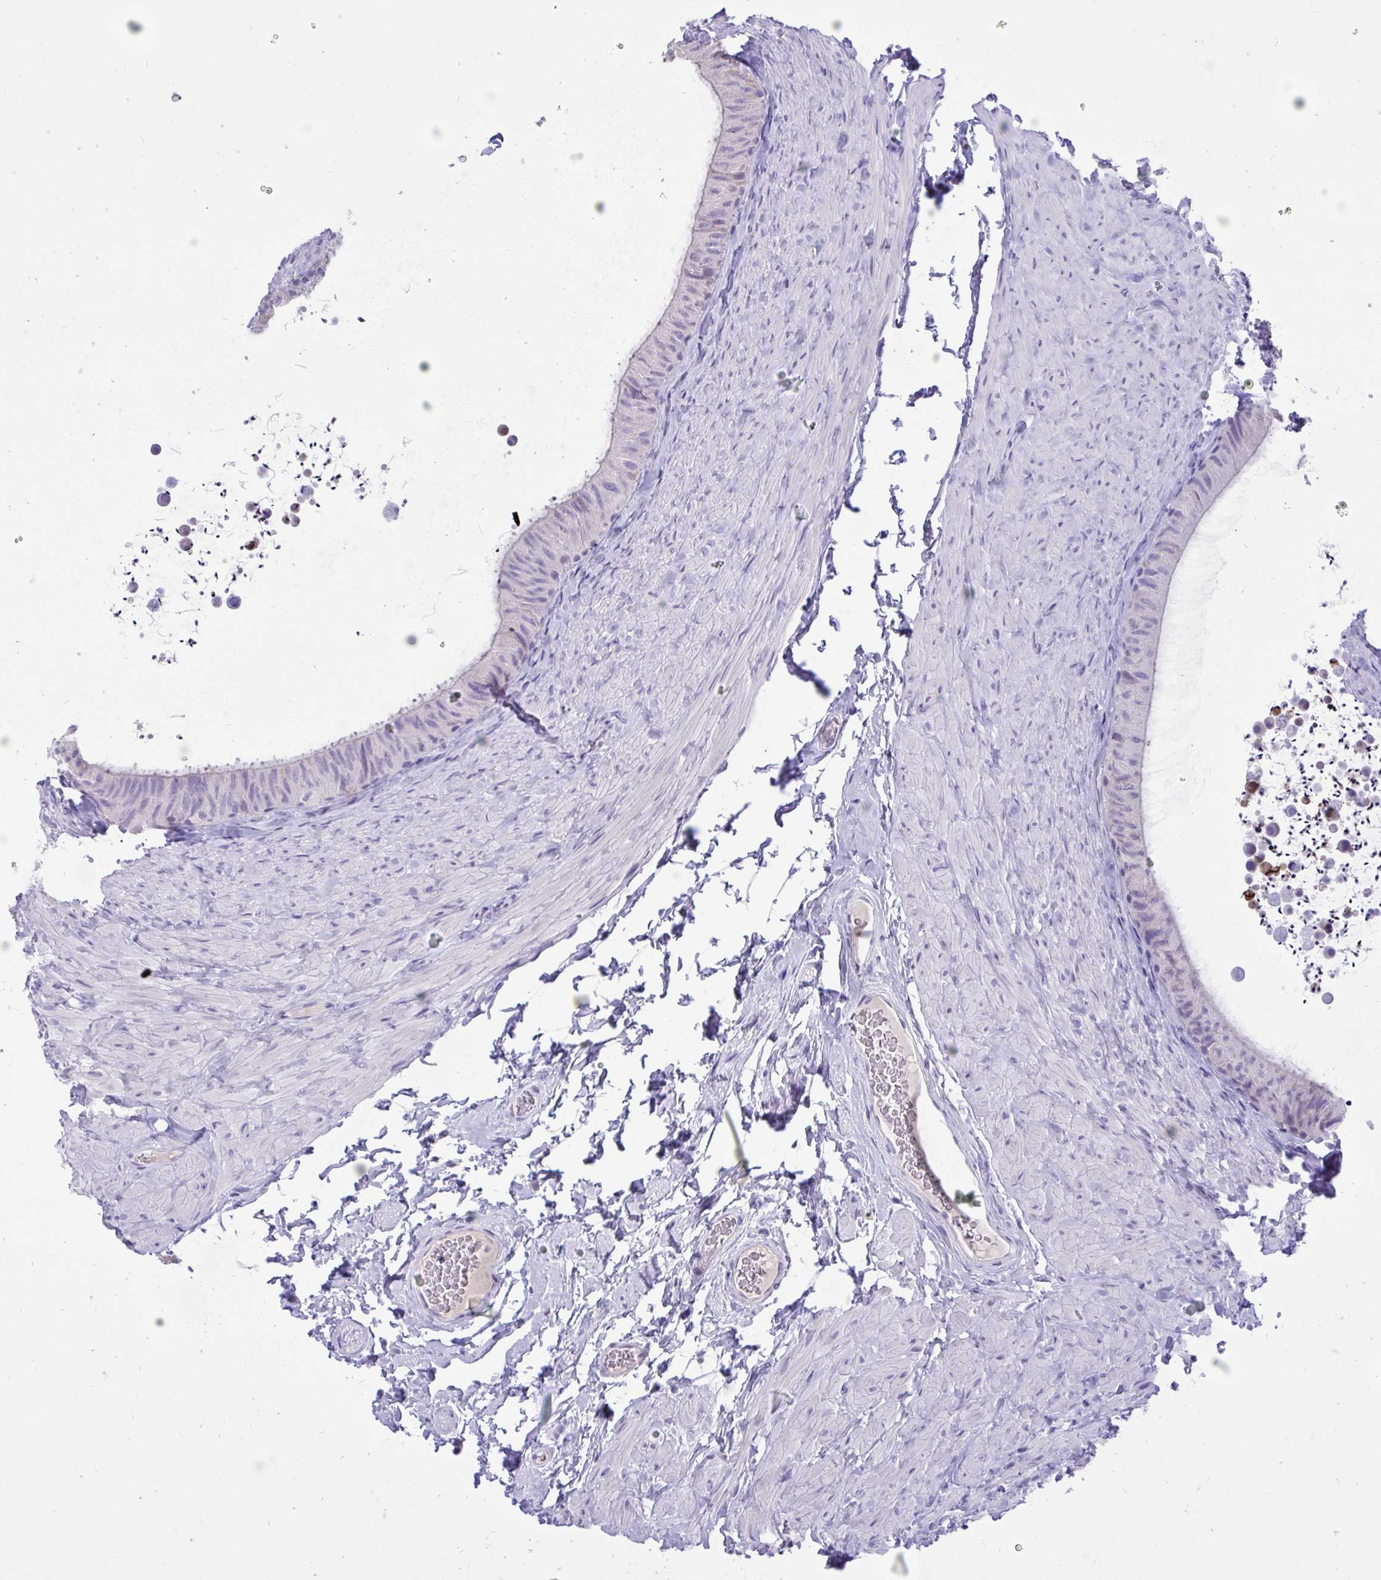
{"staining": {"intensity": "negative", "quantity": "none", "location": "none"}, "tissue": "epididymis", "cell_type": "Glandular cells", "image_type": "normal", "snomed": [{"axis": "morphology", "description": "Normal tissue, NOS"}, {"axis": "topography", "description": "Epididymis, spermatic cord, NOS"}, {"axis": "topography", "description": "Epididymis"}], "caption": "Immunohistochemistry image of normal epididymis stained for a protein (brown), which demonstrates no expression in glandular cells.", "gene": "TMCO5A", "patient": {"sex": "male", "age": 31}}